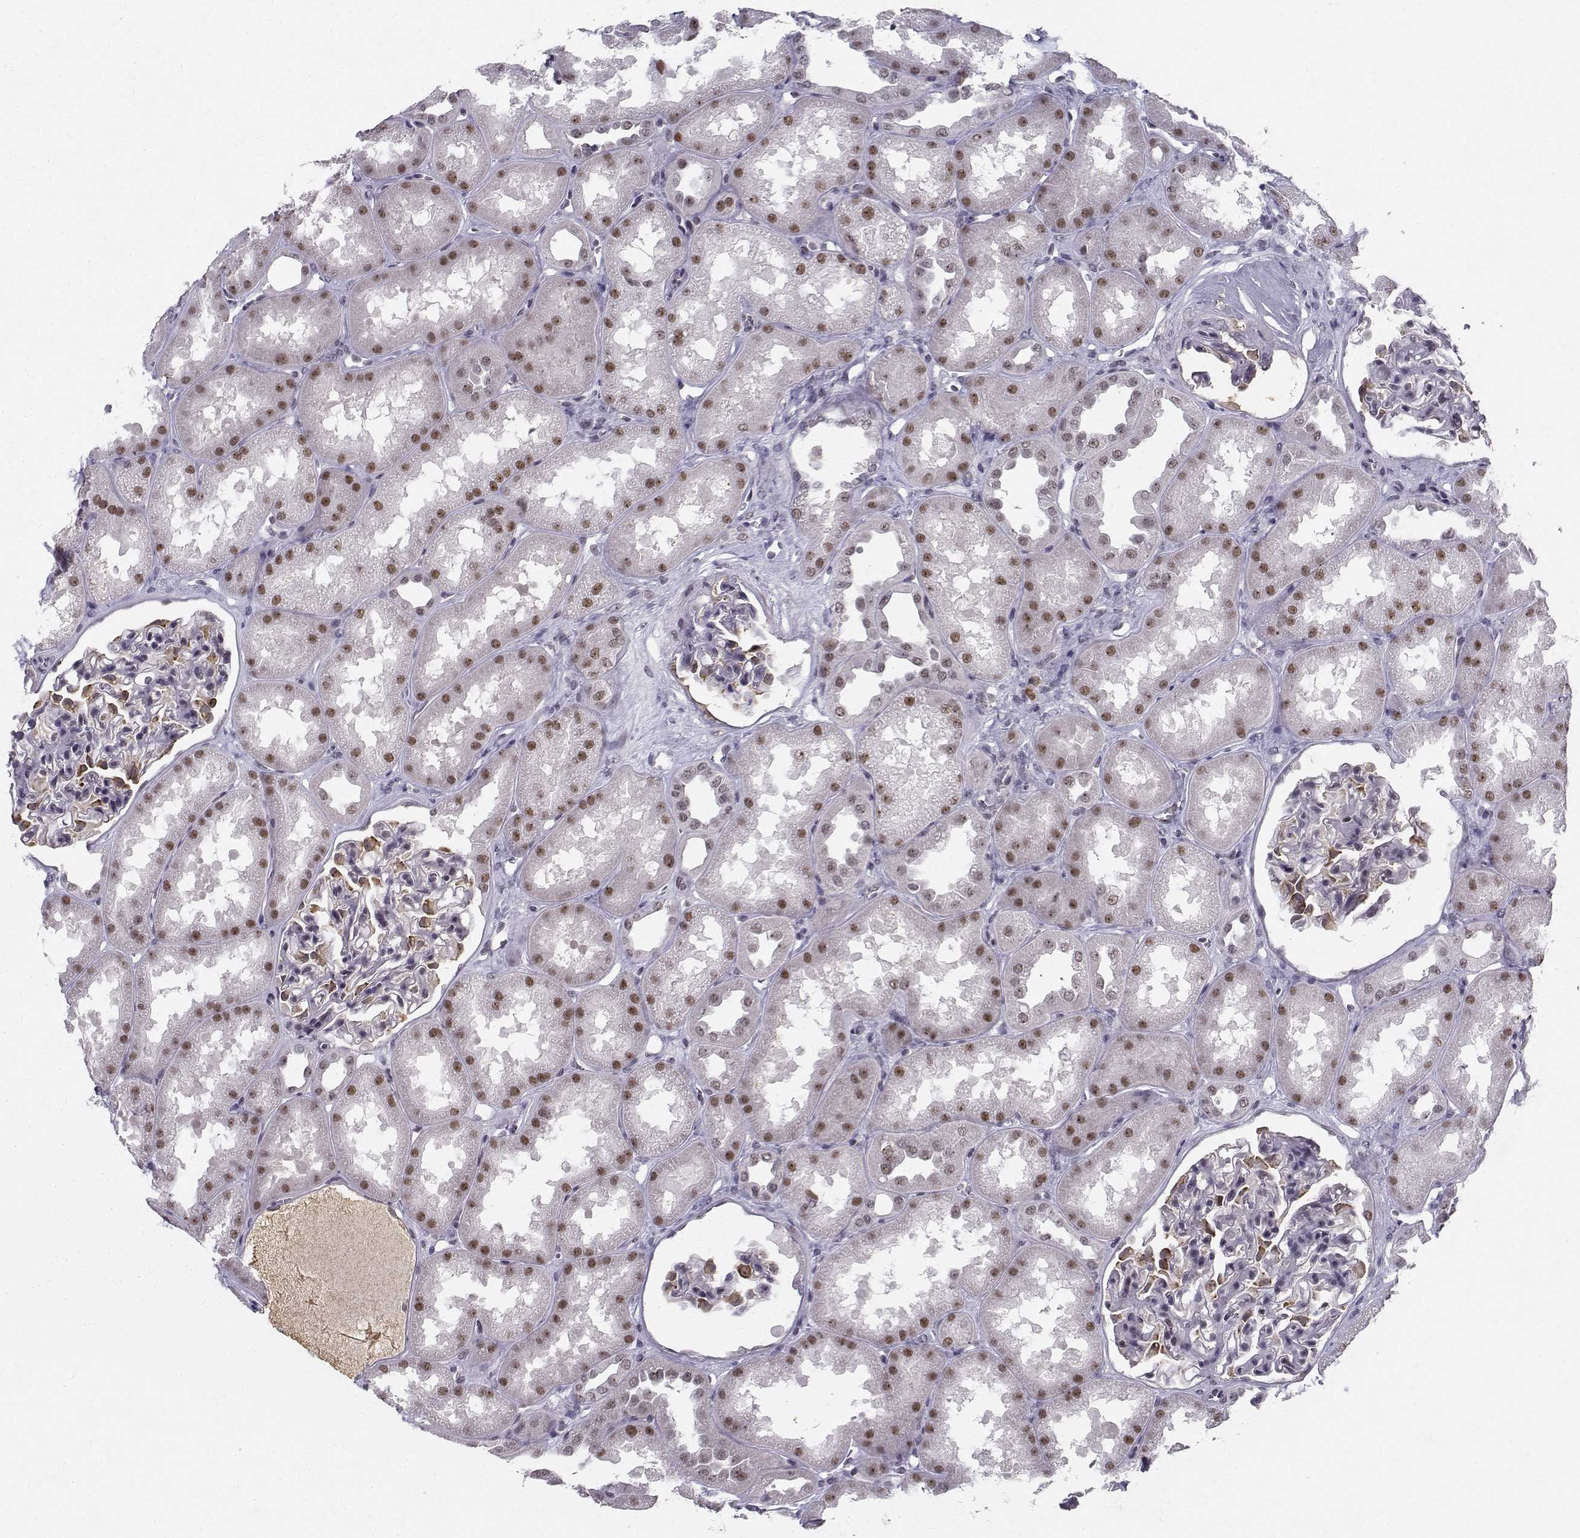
{"staining": {"intensity": "strong", "quantity": "<25%", "location": "nuclear"}, "tissue": "kidney", "cell_type": "Cells in glomeruli", "image_type": "normal", "snomed": [{"axis": "morphology", "description": "Normal tissue, NOS"}, {"axis": "topography", "description": "Kidney"}], "caption": "Immunohistochemistry (IHC) staining of normal kidney, which shows medium levels of strong nuclear positivity in approximately <25% of cells in glomeruli indicating strong nuclear protein positivity. The staining was performed using DAB (3,3'-diaminobenzidine) (brown) for protein detection and nuclei were counterstained in hematoxylin (blue).", "gene": "RPP38", "patient": {"sex": "male", "age": 61}}